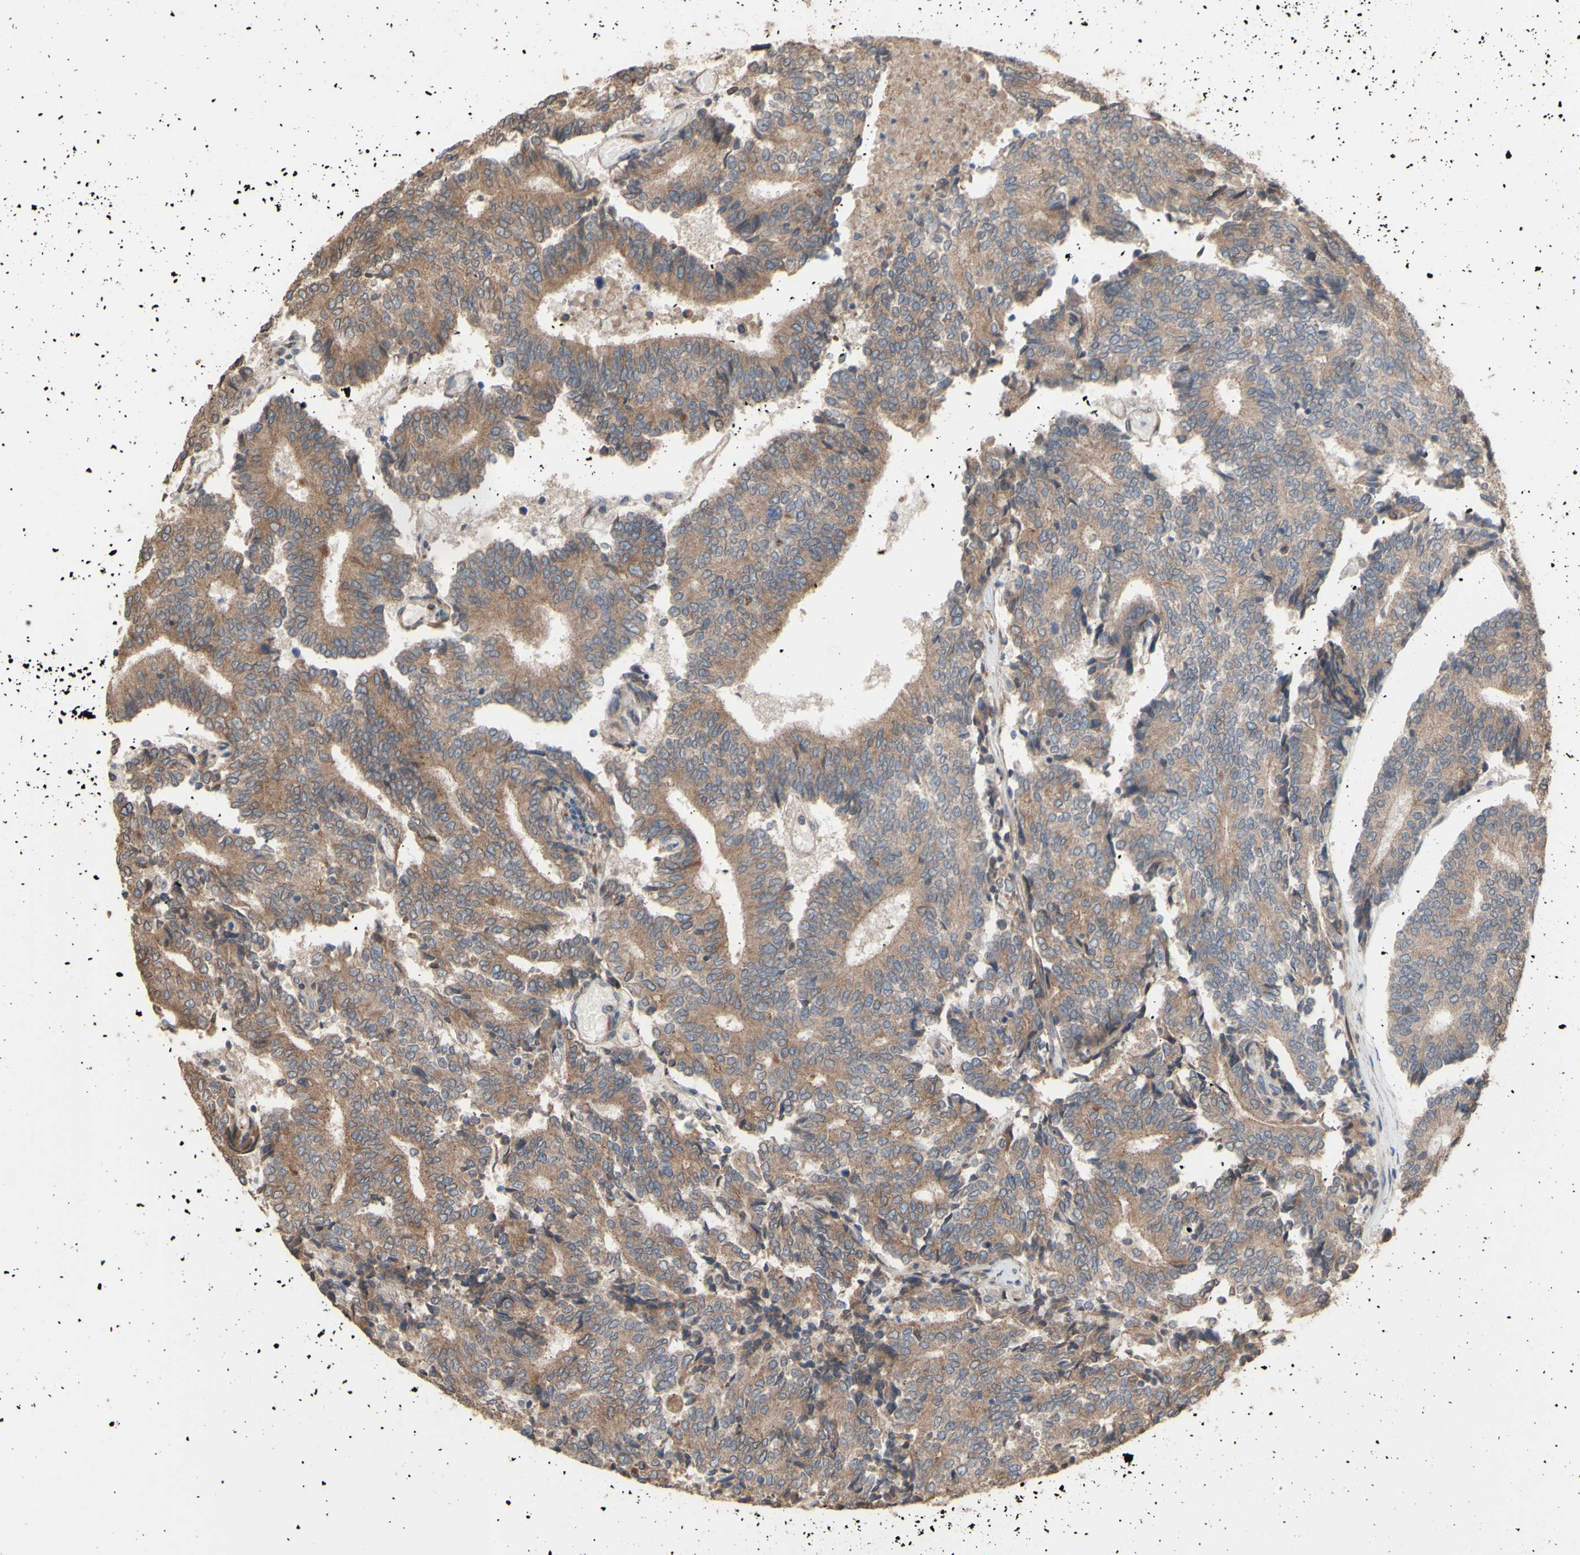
{"staining": {"intensity": "moderate", "quantity": ">75%", "location": "cytoplasmic/membranous"}, "tissue": "prostate cancer", "cell_type": "Tumor cells", "image_type": "cancer", "snomed": [{"axis": "morphology", "description": "Normal tissue, NOS"}, {"axis": "morphology", "description": "Adenocarcinoma, High grade"}, {"axis": "topography", "description": "Prostate"}, {"axis": "topography", "description": "Seminal veicle"}], "caption": "Protein staining shows moderate cytoplasmic/membranous expression in about >75% of tumor cells in prostate cancer.", "gene": "NECTIN3", "patient": {"sex": "male", "age": 55}}